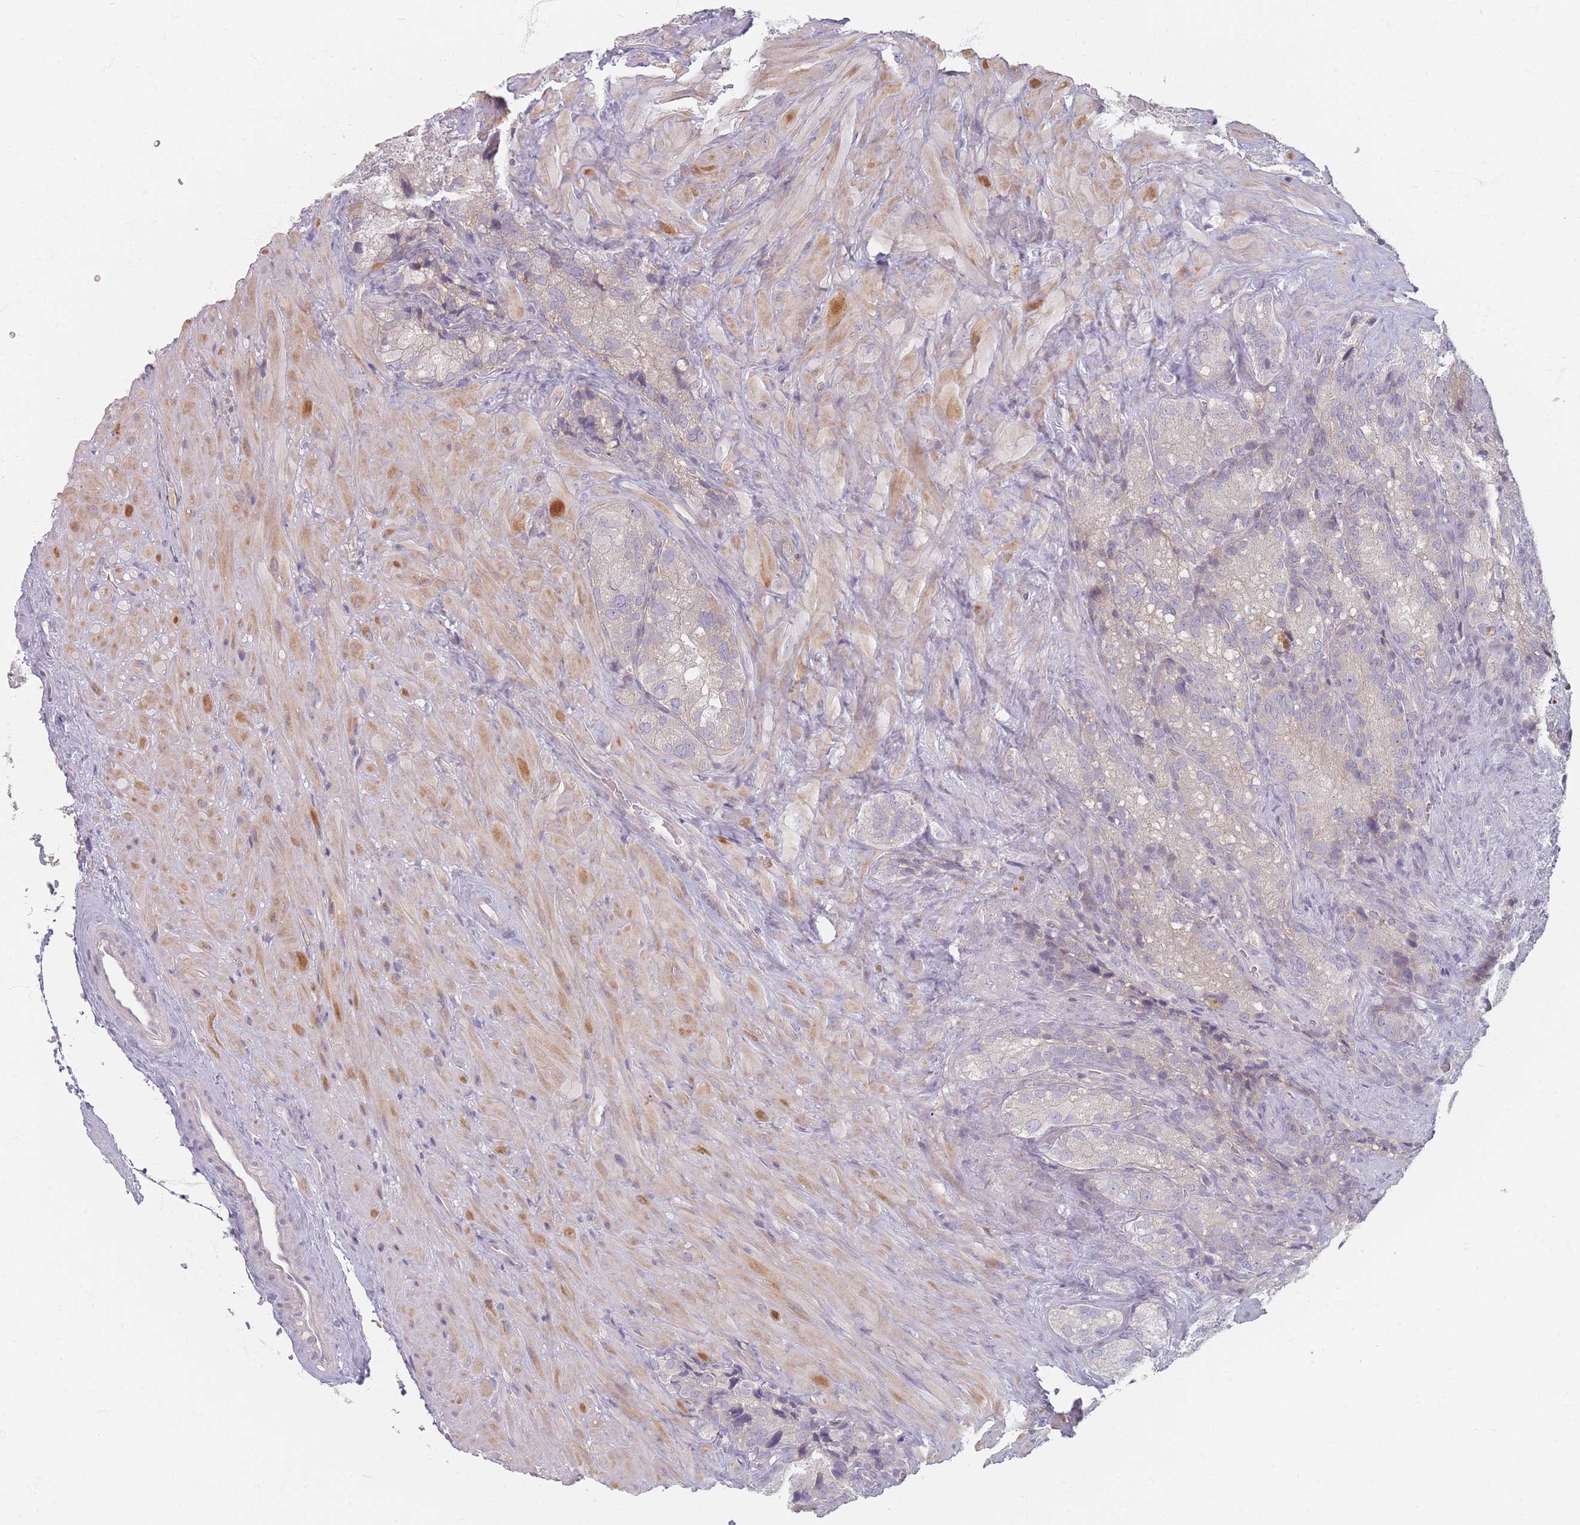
{"staining": {"intensity": "negative", "quantity": "none", "location": "none"}, "tissue": "seminal vesicle", "cell_type": "Glandular cells", "image_type": "normal", "snomed": [{"axis": "morphology", "description": "Normal tissue, NOS"}, {"axis": "topography", "description": "Seminal veicle"}], "caption": "High magnification brightfield microscopy of benign seminal vesicle stained with DAB (brown) and counterstained with hematoxylin (blue): glandular cells show no significant expression. (DAB (3,3'-diaminobenzidine) IHC with hematoxylin counter stain).", "gene": "TMOD1", "patient": {"sex": "male", "age": 62}}